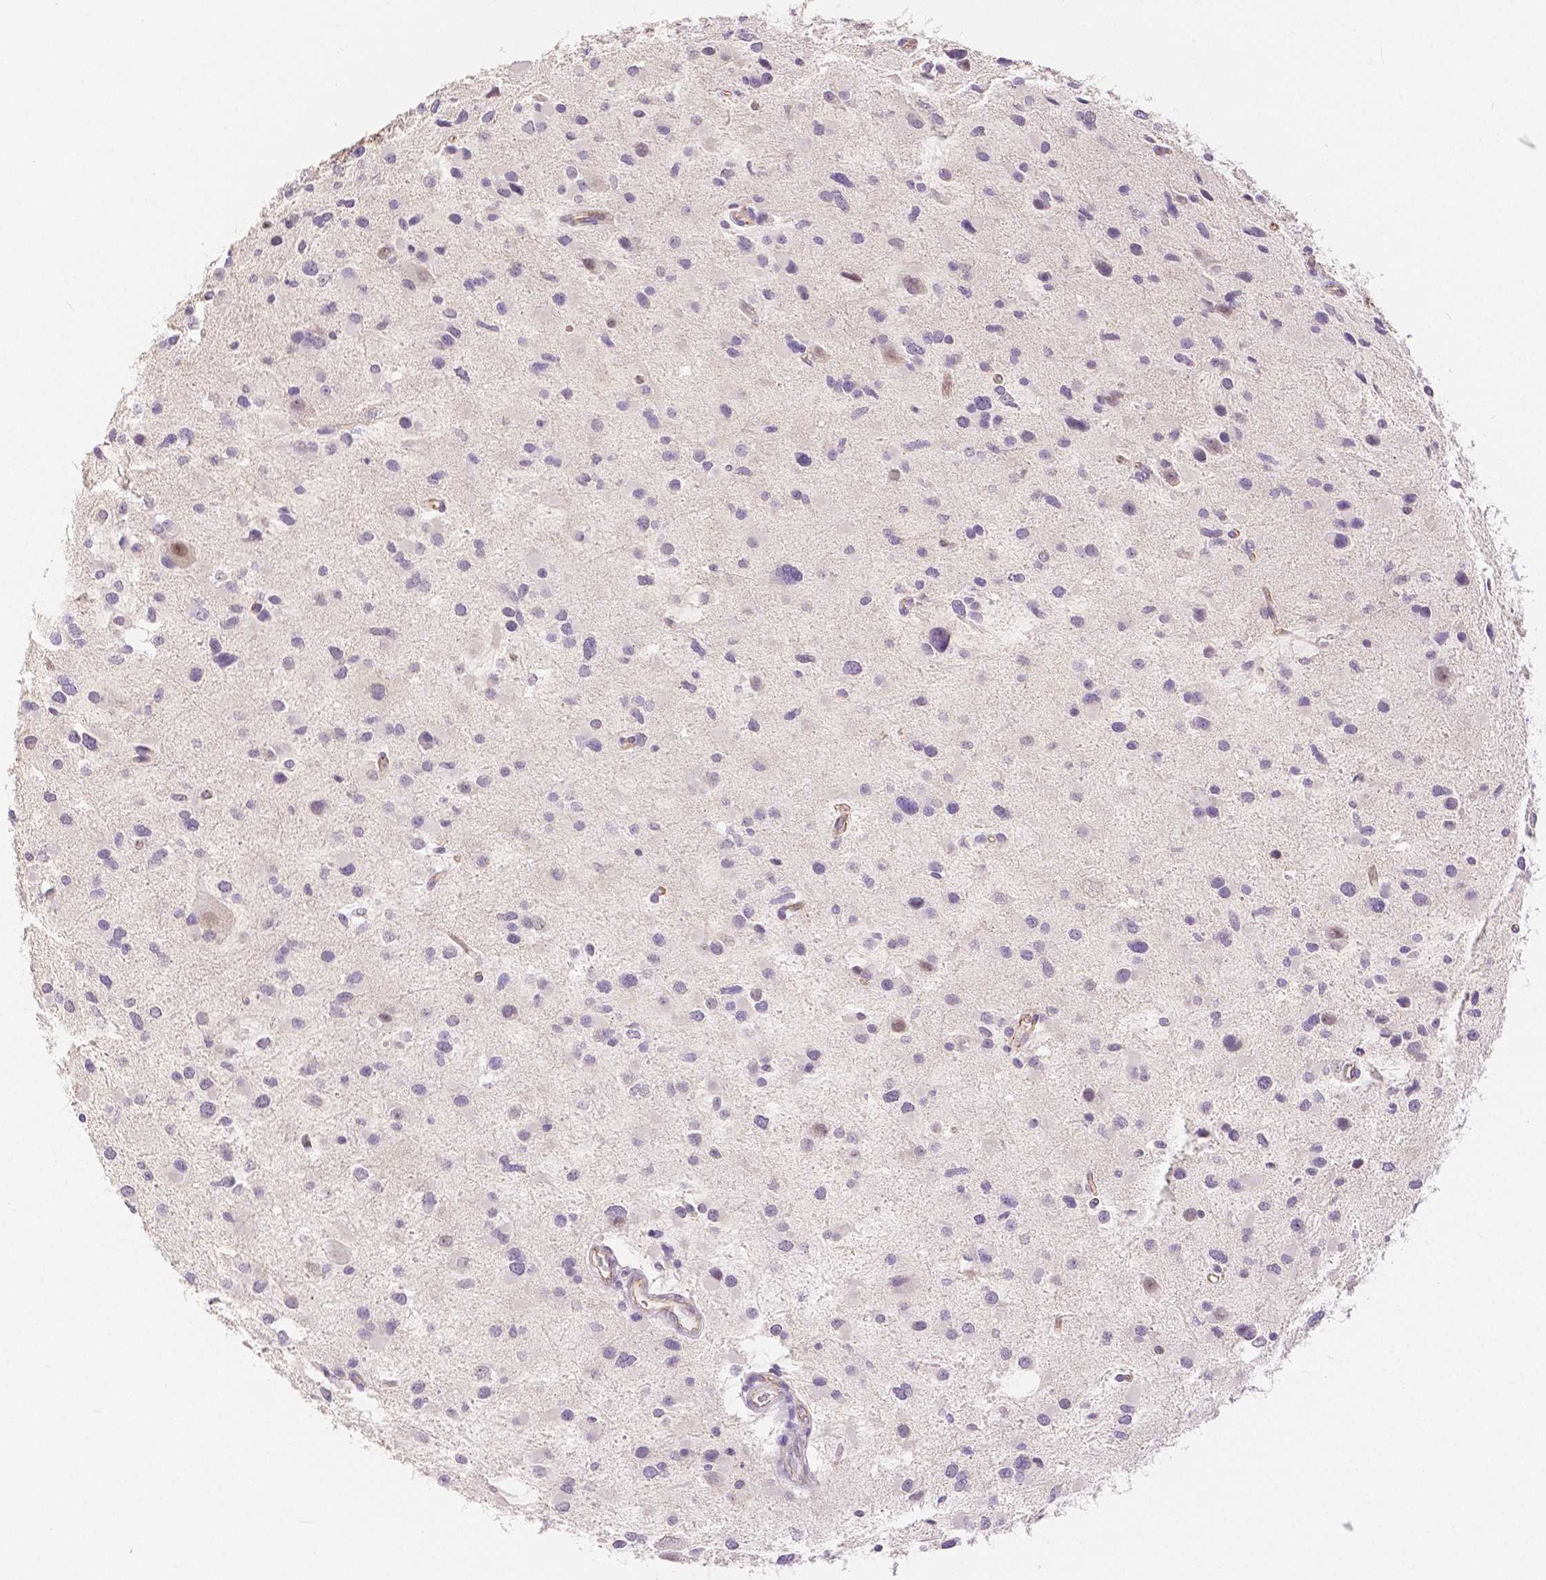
{"staining": {"intensity": "negative", "quantity": "none", "location": "none"}, "tissue": "glioma", "cell_type": "Tumor cells", "image_type": "cancer", "snomed": [{"axis": "morphology", "description": "Glioma, malignant, Low grade"}, {"axis": "topography", "description": "Brain"}], "caption": "An immunohistochemistry histopathology image of malignant glioma (low-grade) is shown. There is no staining in tumor cells of malignant glioma (low-grade).", "gene": "OCLN", "patient": {"sex": "female", "age": 32}}